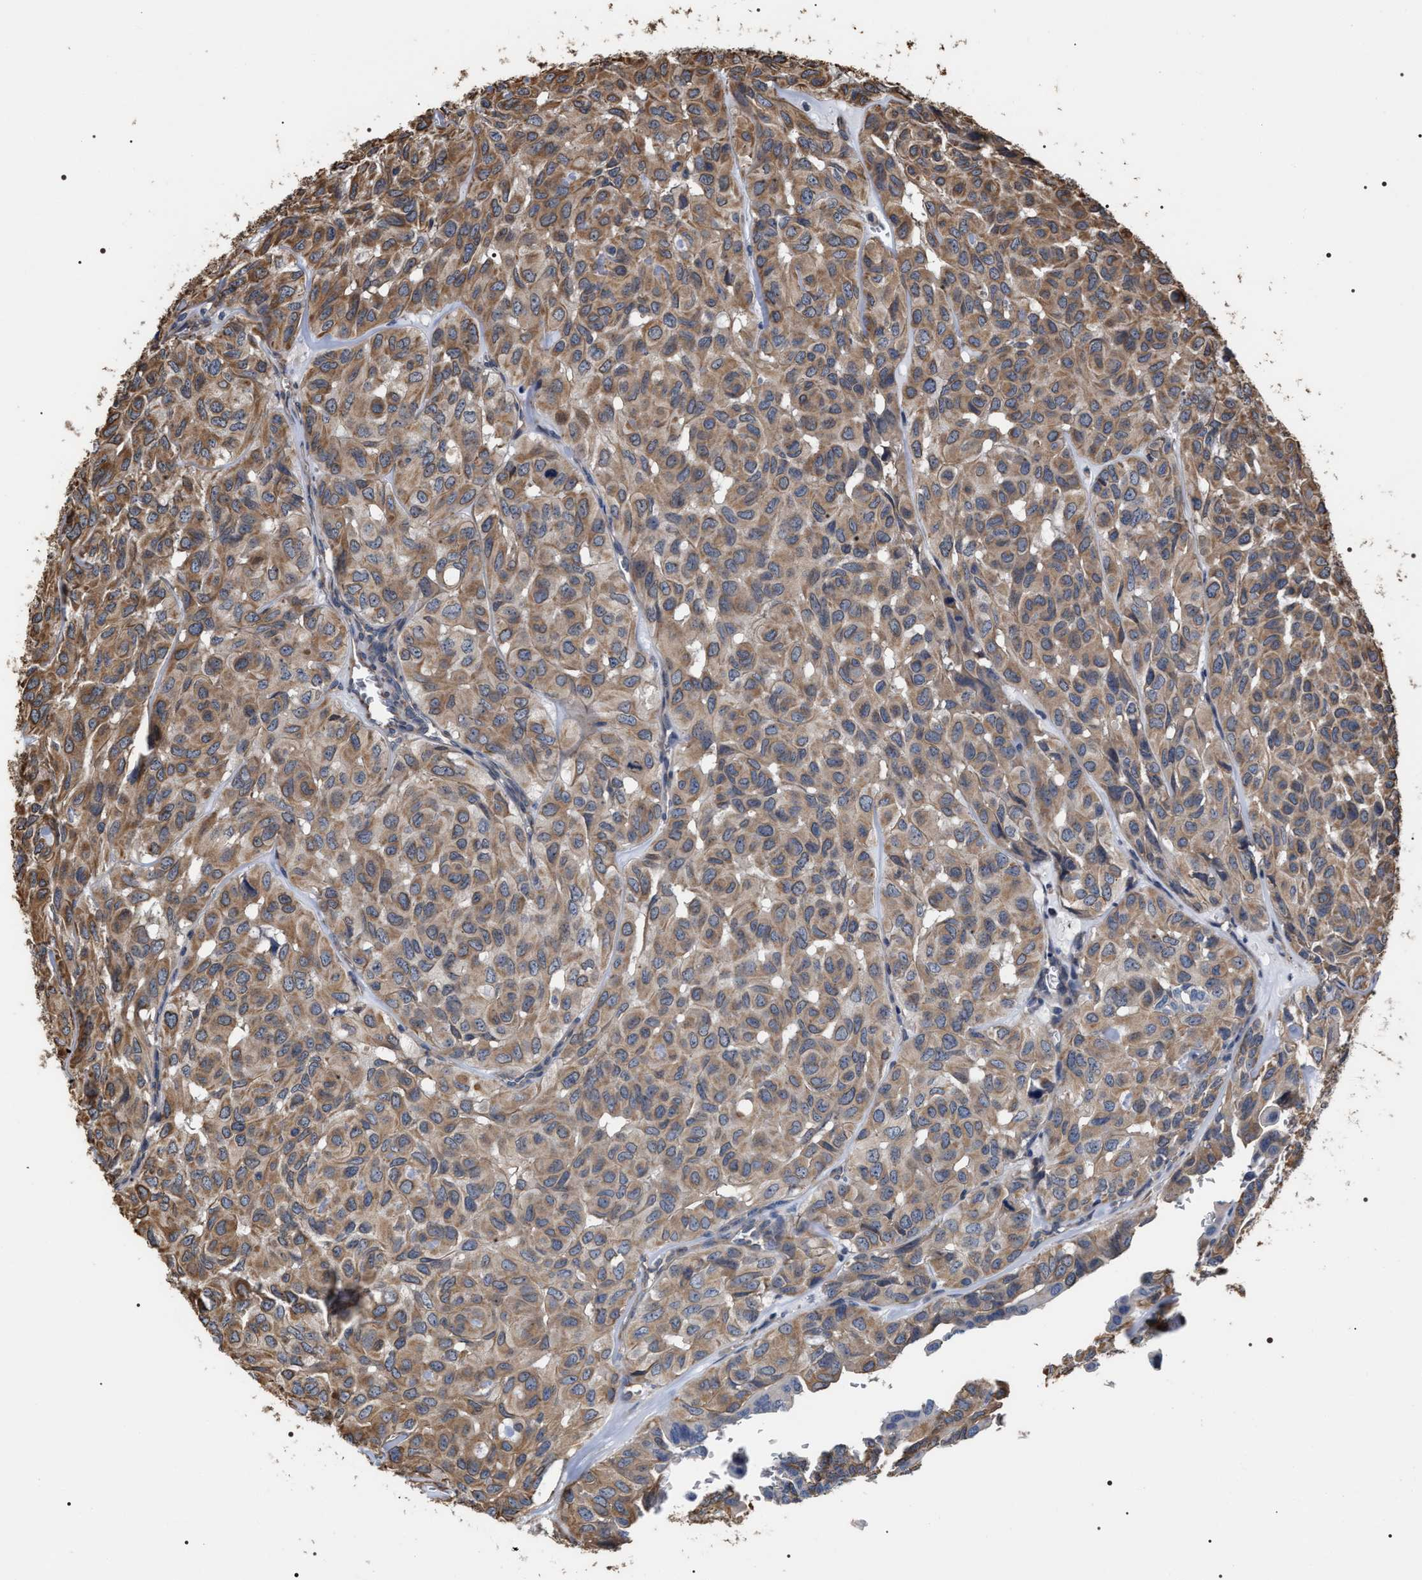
{"staining": {"intensity": "moderate", "quantity": ">75%", "location": "cytoplasmic/membranous"}, "tissue": "head and neck cancer", "cell_type": "Tumor cells", "image_type": "cancer", "snomed": [{"axis": "morphology", "description": "Adenocarcinoma, NOS"}, {"axis": "topography", "description": "Salivary gland, NOS"}, {"axis": "topography", "description": "Head-Neck"}], "caption": "Immunohistochemistry micrograph of neoplastic tissue: human head and neck cancer stained using IHC reveals medium levels of moderate protein expression localized specifically in the cytoplasmic/membranous of tumor cells, appearing as a cytoplasmic/membranous brown color.", "gene": "TSPAN33", "patient": {"sex": "female", "age": 76}}